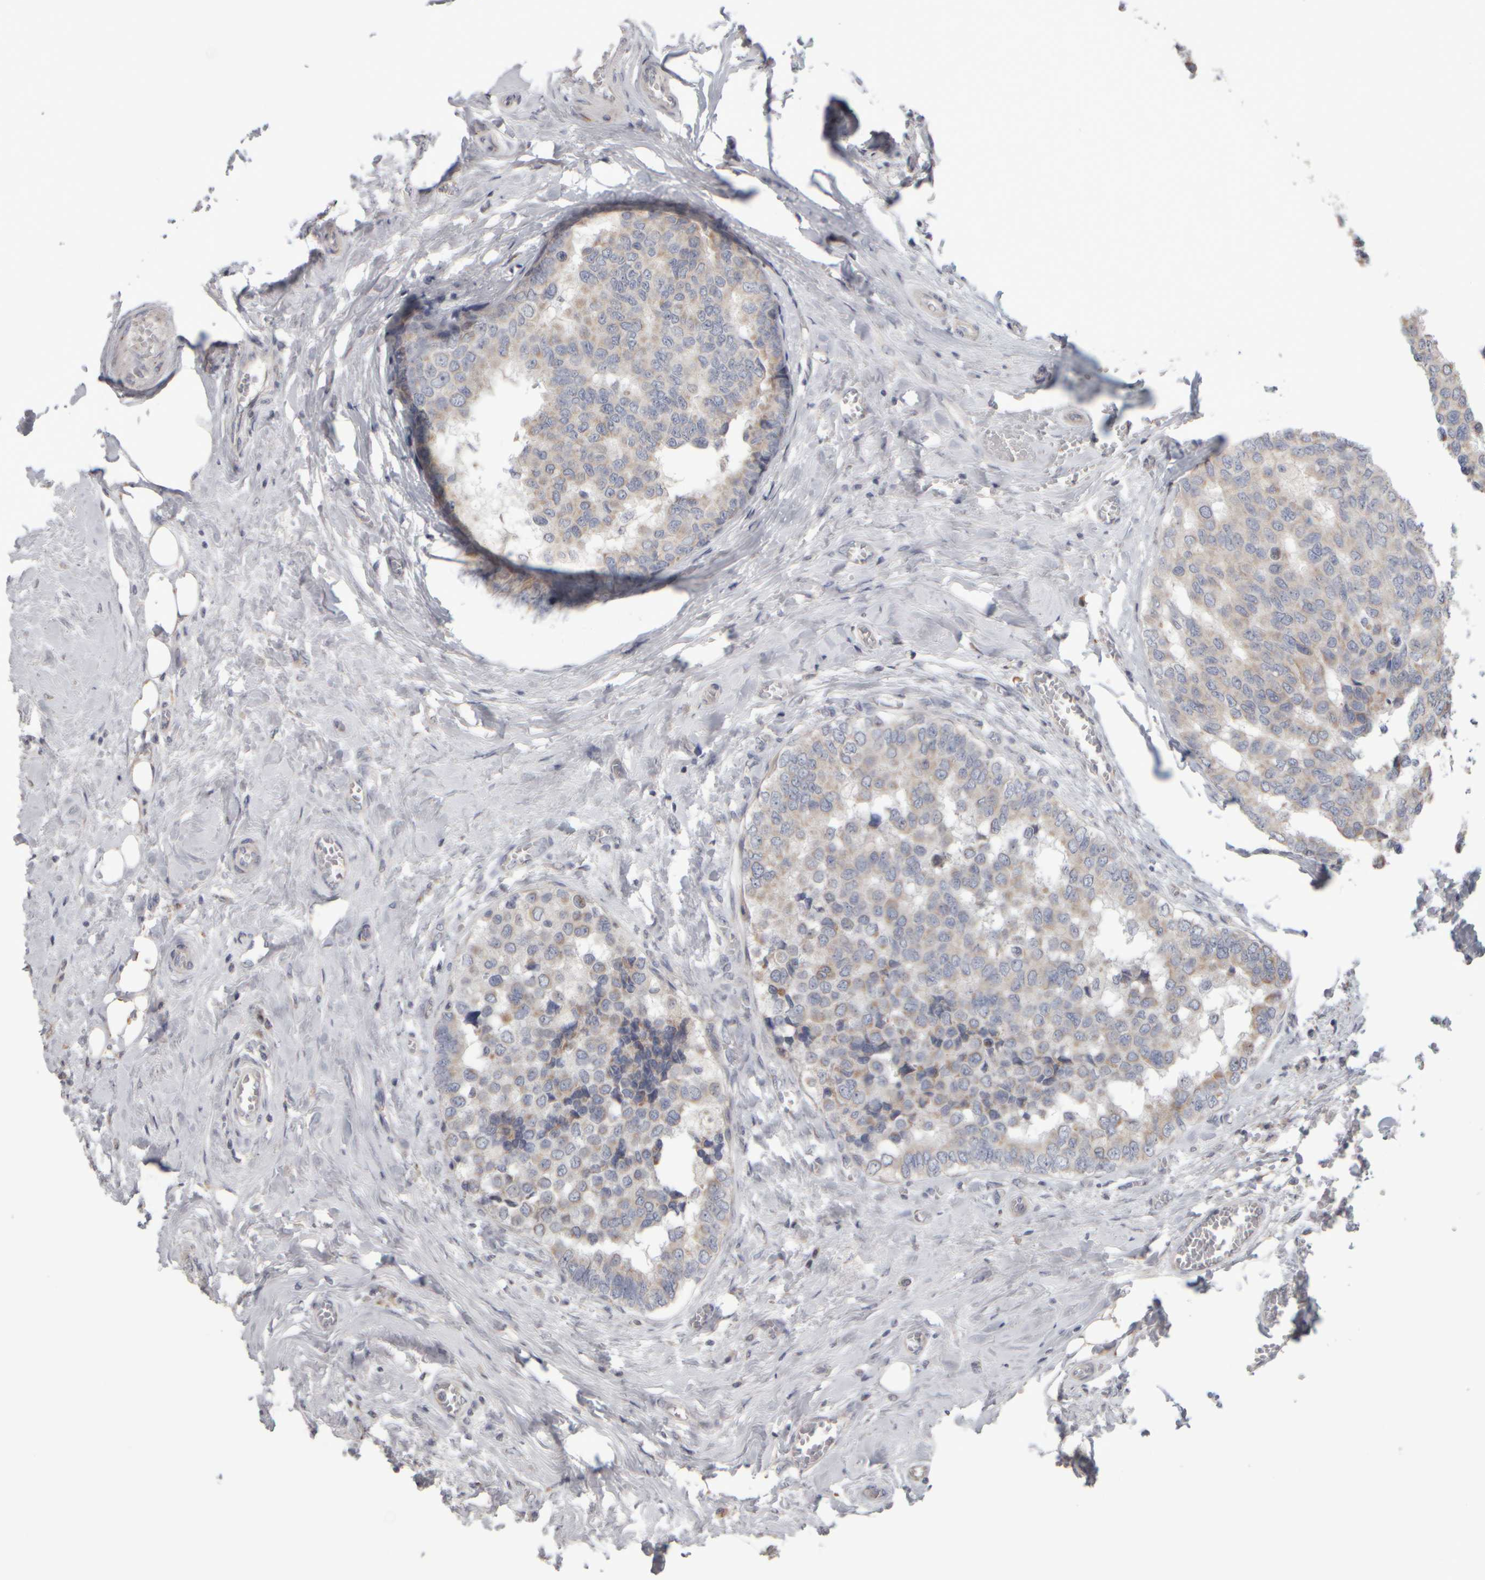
{"staining": {"intensity": "weak", "quantity": "<25%", "location": "cytoplasmic/membranous"}, "tissue": "breast cancer", "cell_type": "Tumor cells", "image_type": "cancer", "snomed": [{"axis": "morphology", "description": "Normal tissue, NOS"}, {"axis": "morphology", "description": "Duct carcinoma"}, {"axis": "topography", "description": "Breast"}], "caption": "Immunohistochemical staining of invasive ductal carcinoma (breast) exhibits no significant expression in tumor cells.", "gene": "SCO1", "patient": {"sex": "female", "age": 43}}